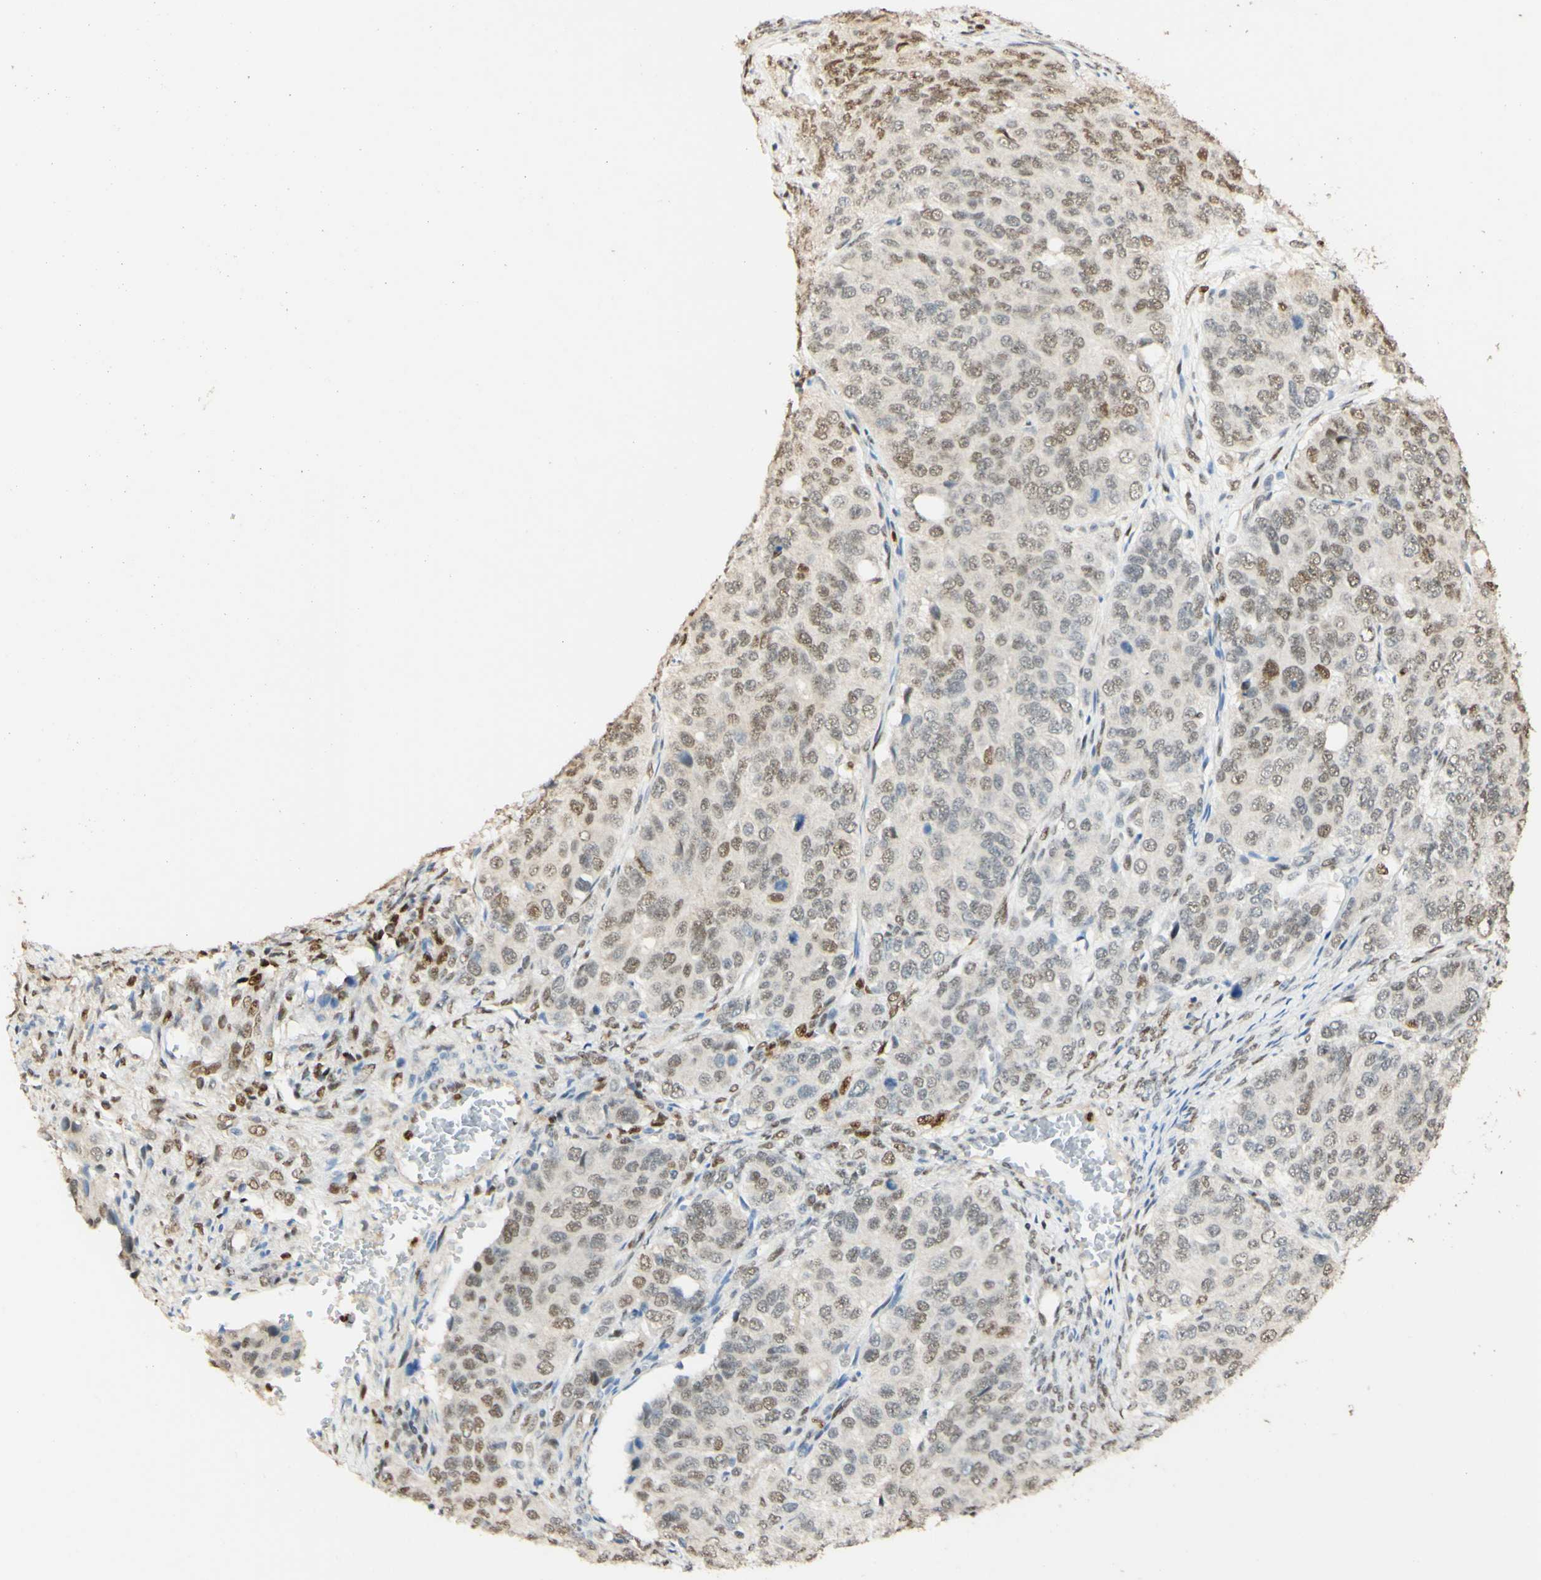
{"staining": {"intensity": "weak", "quantity": "25%-75%", "location": "nuclear"}, "tissue": "ovarian cancer", "cell_type": "Tumor cells", "image_type": "cancer", "snomed": [{"axis": "morphology", "description": "Carcinoma, endometroid"}, {"axis": "topography", "description": "Ovary"}], "caption": "Protein staining displays weak nuclear expression in about 25%-75% of tumor cells in endometroid carcinoma (ovarian).", "gene": "MAP3K4", "patient": {"sex": "female", "age": 51}}